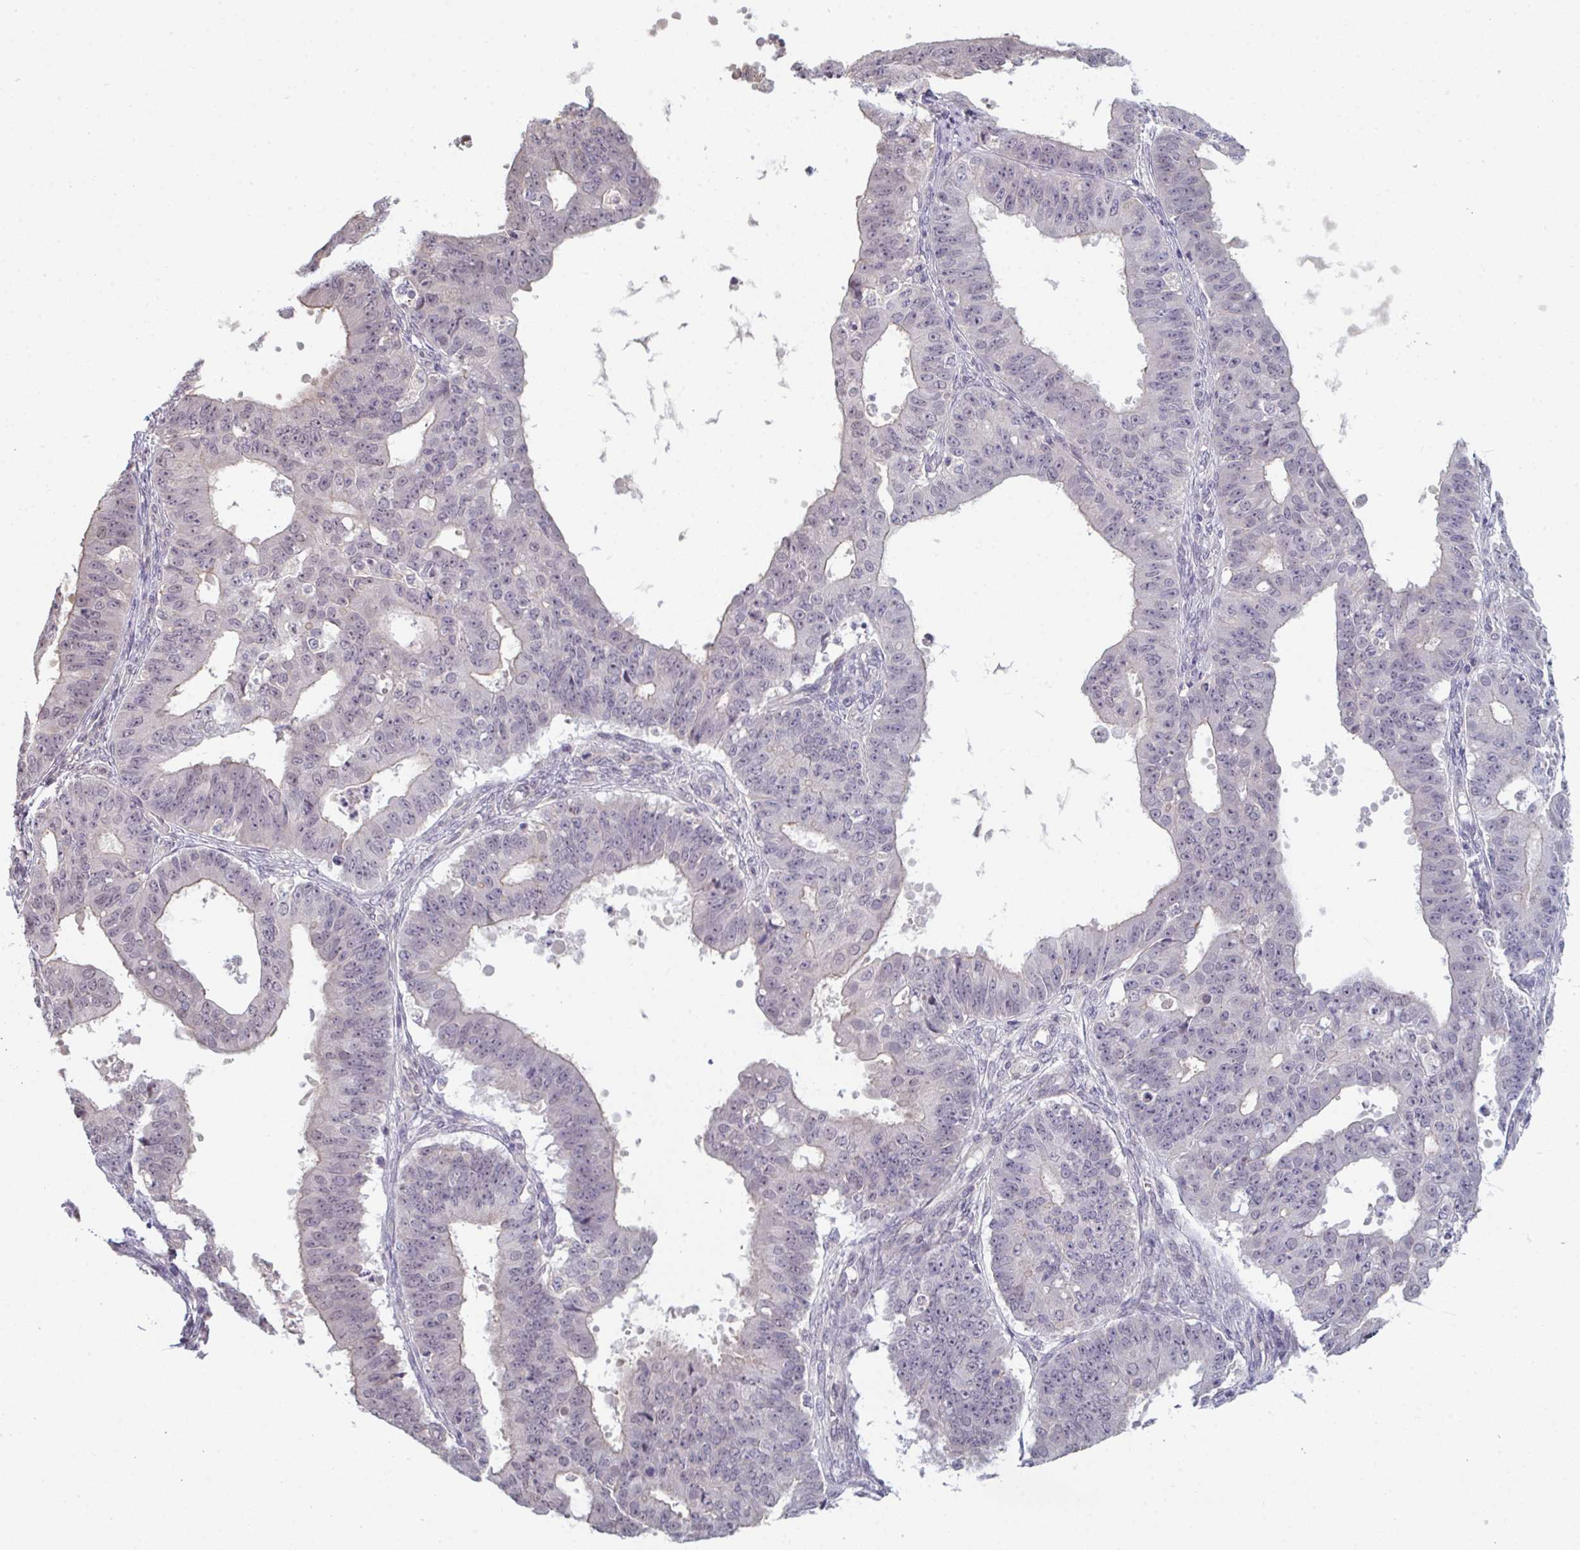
{"staining": {"intensity": "negative", "quantity": "none", "location": "none"}, "tissue": "ovarian cancer", "cell_type": "Tumor cells", "image_type": "cancer", "snomed": [{"axis": "morphology", "description": "Carcinoma, endometroid"}, {"axis": "topography", "description": "Appendix"}, {"axis": "topography", "description": "Ovary"}], "caption": "Endometroid carcinoma (ovarian) was stained to show a protein in brown. There is no significant expression in tumor cells. Brightfield microscopy of IHC stained with DAB (brown) and hematoxylin (blue), captured at high magnification.", "gene": "ZNF214", "patient": {"sex": "female", "age": 42}}